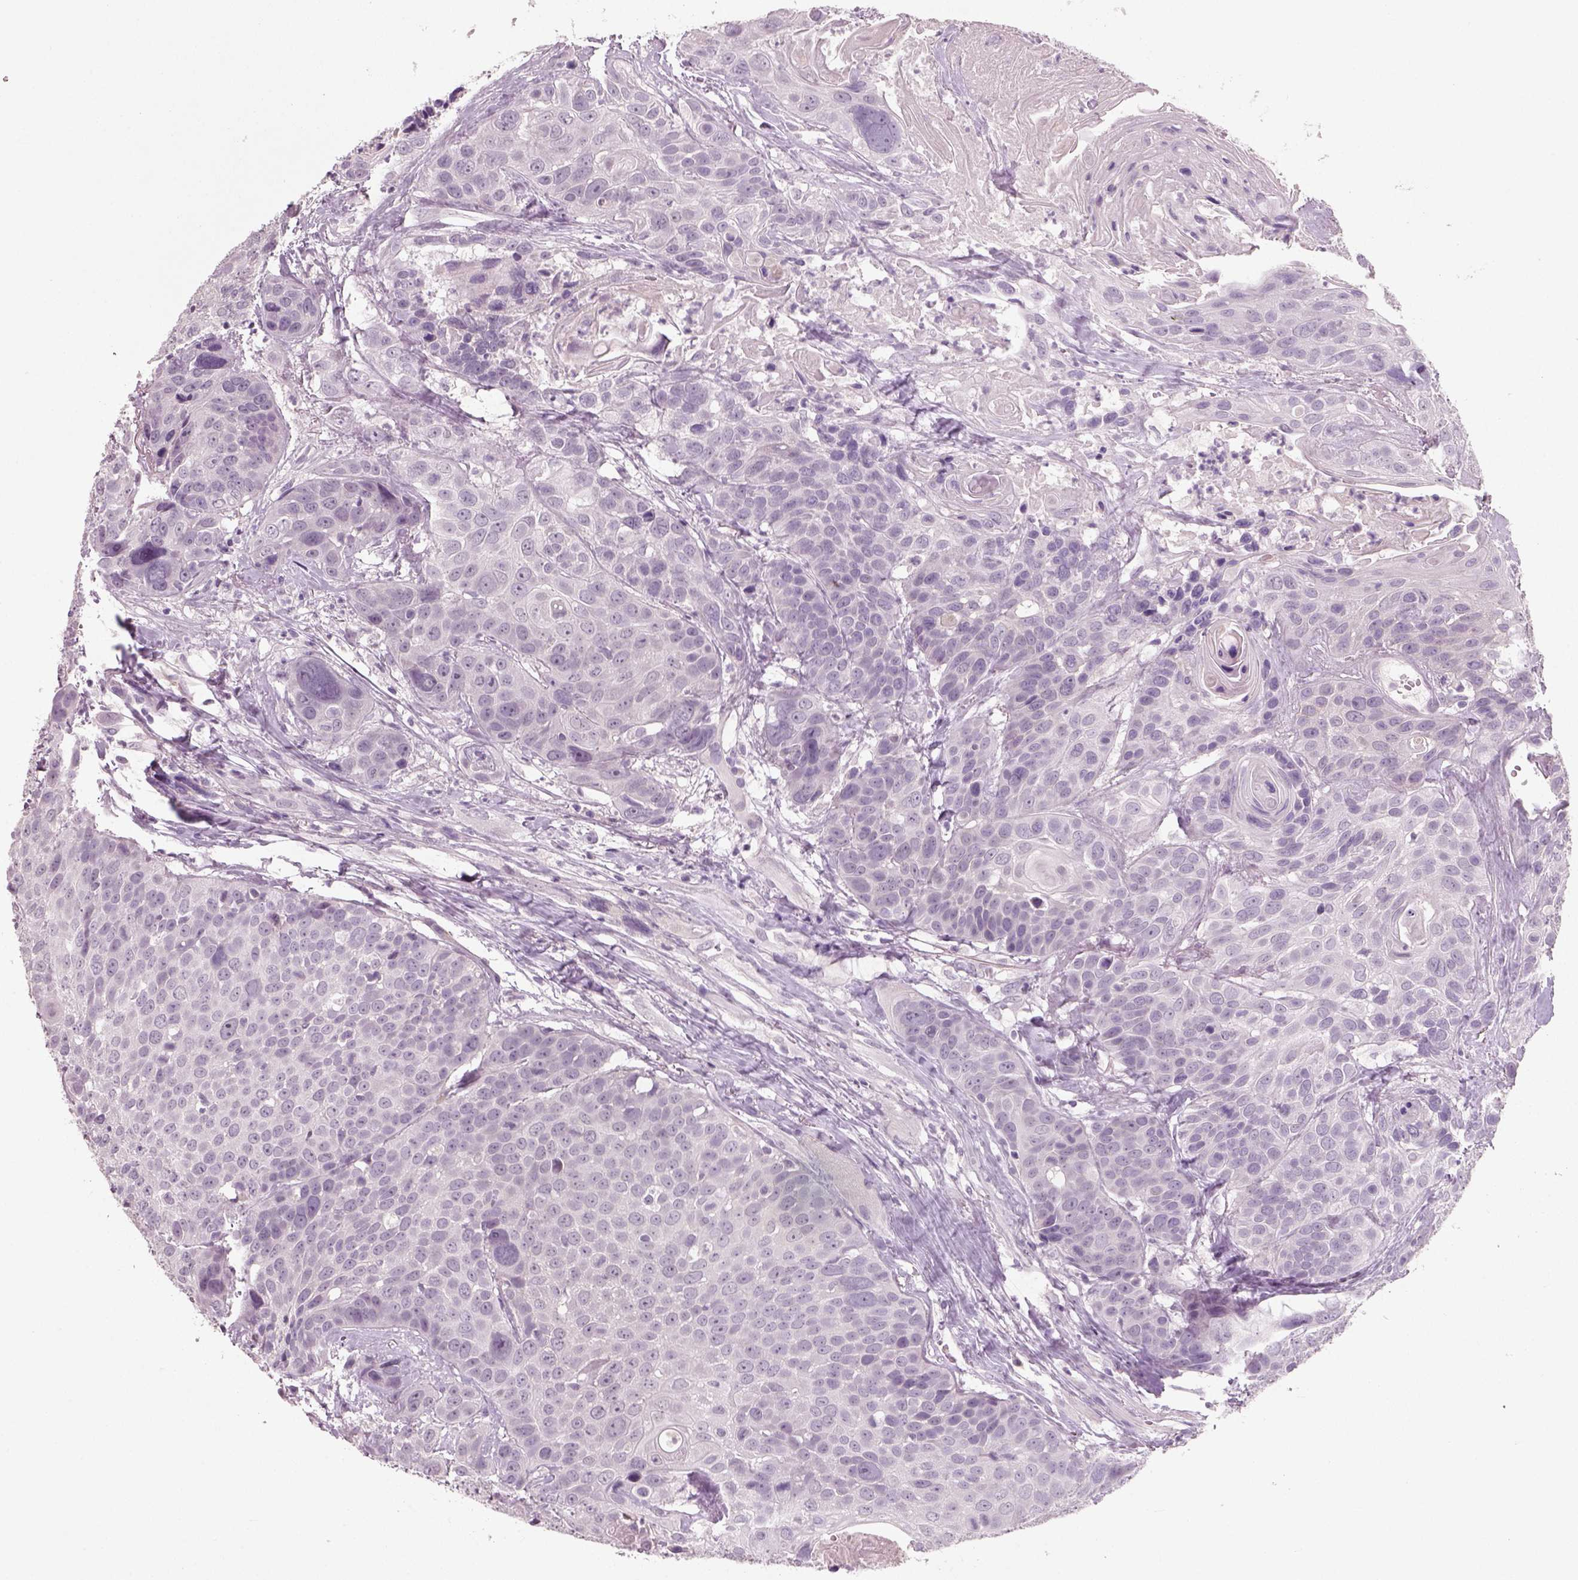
{"staining": {"intensity": "negative", "quantity": "none", "location": "none"}, "tissue": "head and neck cancer", "cell_type": "Tumor cells", "image_type": "cancer", "snomed": [{"axis": "morphology", "description": "Squamous cell carcinoma, NOS"}, {"axis": "topography", "description": "Oral tissue"}, {"axis": "topography", "description": "Head-Neck"}], "caption": "Tumor cells are negative for protein expression in human squamous cell carcinoma (head and neck). (DAB IHC with hematoxylin counter stain).", "gene": "SLC6A2", "patient": {"sex": "male", "age": 56}}